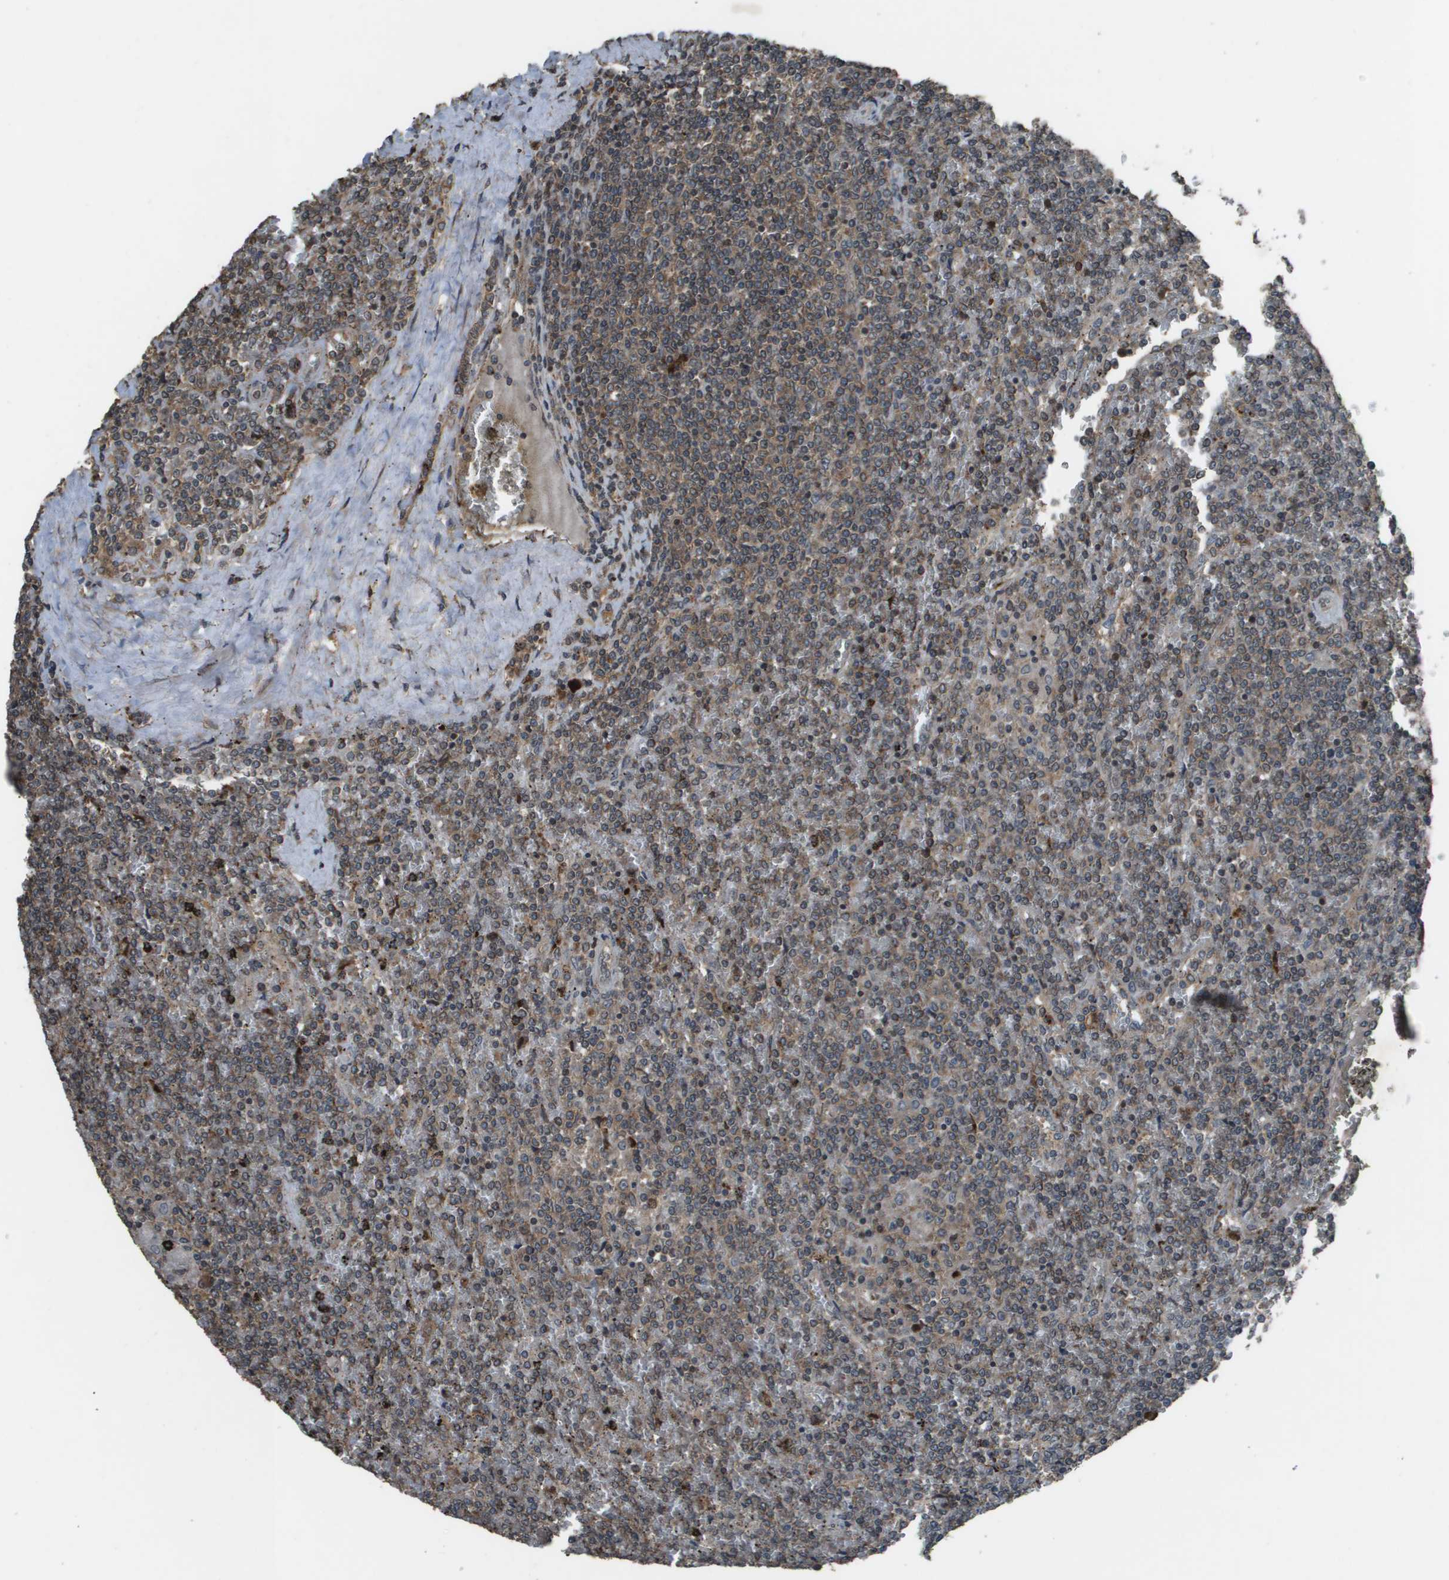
{"staining": {"intensity": "weak", "quantity": "<25%", "location": "cytoplasmic/membranous"}, "tissue": "lymphoma", "cell_type": "Tumor cells", "image_type": "cancer", "snomed": [{"axis": "morphology", "description": "Malignant lymphoma, non-Hodgkin's type, Low grade"}, {"axis": "topography", "description": "Spleen"}], "caption": "Protein analysis of malignant lymphoma, non-Hodgkin's type (low-grade) reveals no significant positivity in tumor cells.", "gene": "GOSR2", "patient": {"sex": "female", "age": 19}}